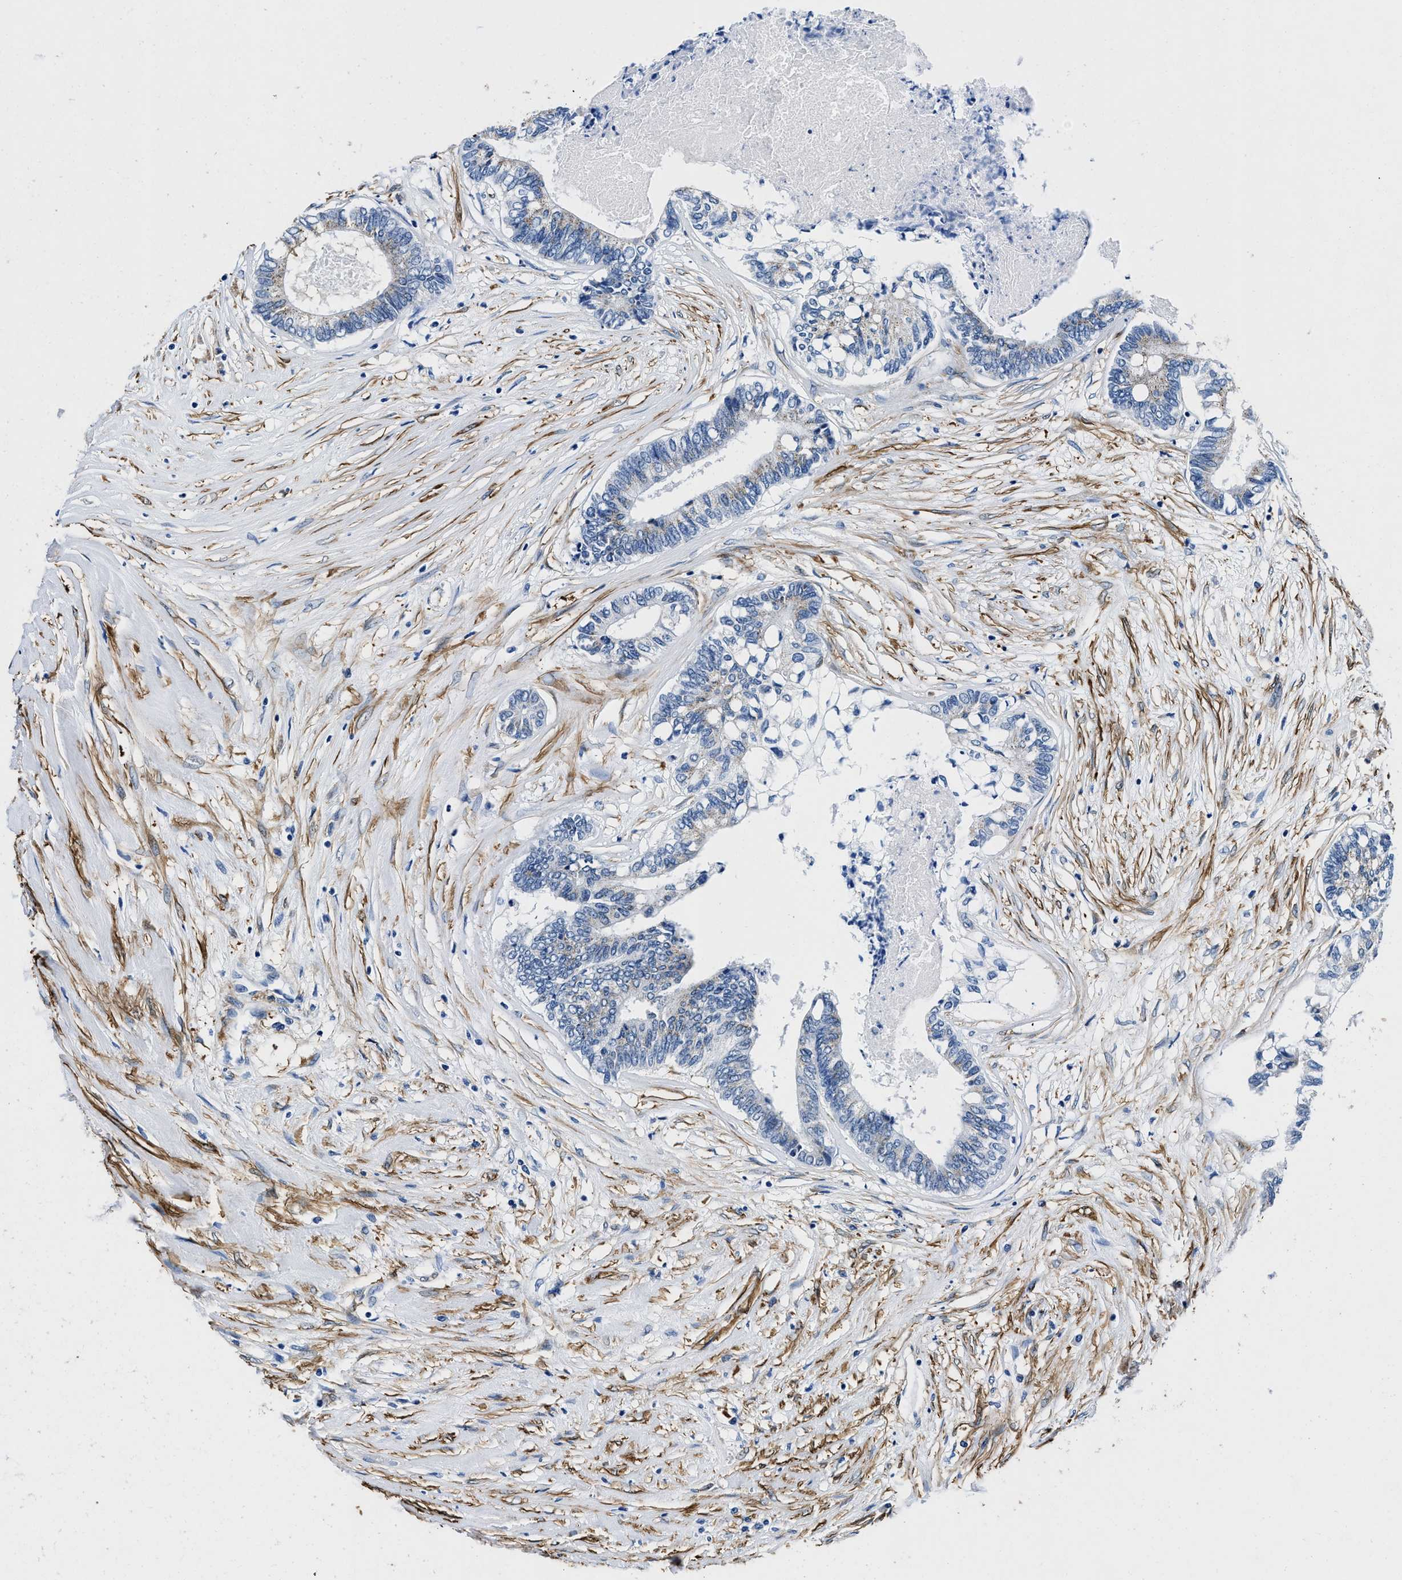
{"staining": {"intensity": "weak", "quantity": "<25%", "location": "cytoplasmic/membranous"}, "tissue": "colorectal cancer", "cell_type": "Tumor cells", "image_type": "cancer", "snomed": [{"axis": "morphology", "description": "Adenocarcinoma, NOS"}, {"axis": "topography", "description": "Rectum"}], "caption": "IHC of human colorectal cancer reveals no positivity in tumor cells.", "gene": "TEX261", "patient": {"sex": "male", "age": 63}}